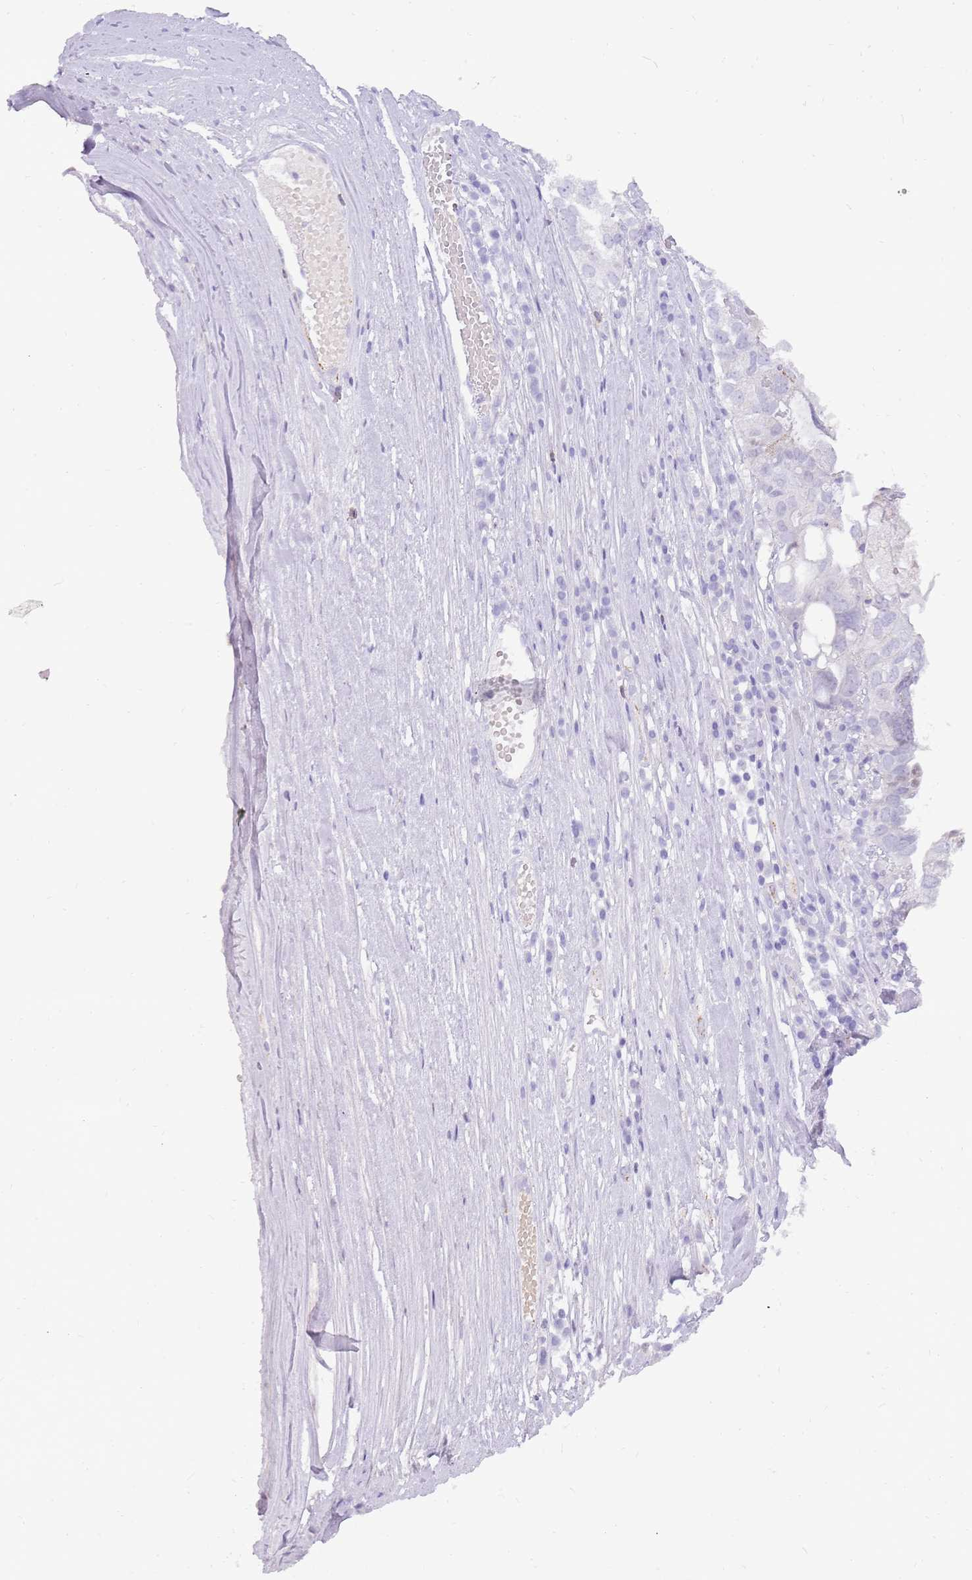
{"staining": {"intensity": "negative", "quantity": "none", "location": "none"}, "tissue": "ovarian cancer", "cell_type": "Tumor cells", "image_type": "cancer", "snomed": [{"axis": "morphology", "description": "Carcinoma, endometroid"}, {"axis": "topography", "description": "Ovary"}], "caption": "A high-resolution image shows immunohistochemistry staining of ovarian cancer, which demonstrates no significant positivity in tumor cells. Brightfield microscopy of immunohistochemistry (IHC) stained with DAB (brown) and hematoxylin (blue), captured at high magnification.", "gene": "PCNX1", "patient": {"sex": "female", "age": 62}}